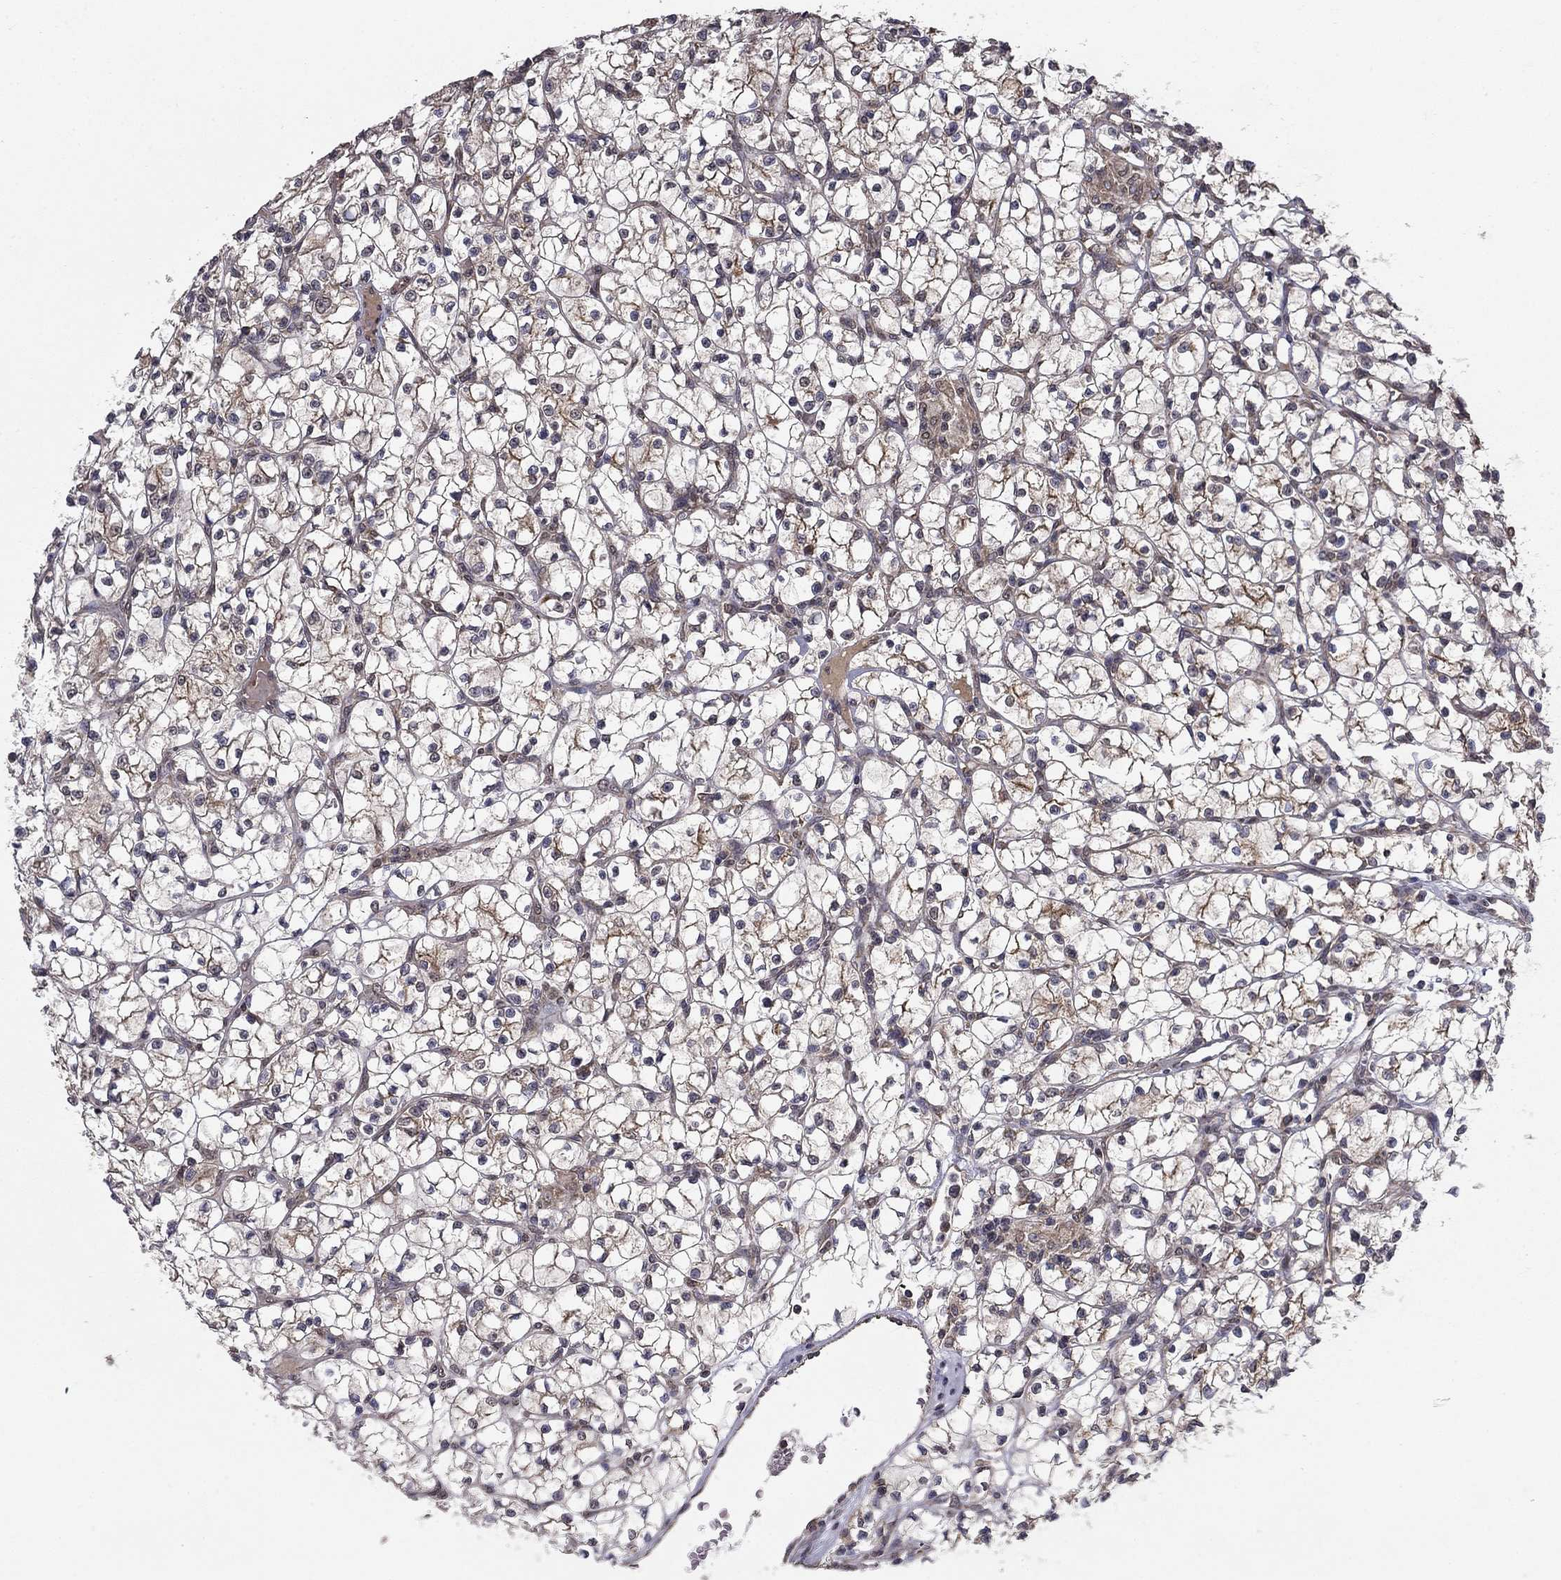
{"staining": {"intensity": "moderate", "quantity": "25%-75%", "location": "cytoplasmic/membranous"}, "tissue": "renal cancer", "cell_type": "Tumor cells", "image_type": "cancer", "snomed": [{"axis": "morphology", "description": "Adenocarcinoma, NOS"}, {"axis": "topography", "description": "Kidney"}], "caption": "Human adenocarcinoma (renal) stained for a protein (brown) shows moderate cytoplasmic/membranous positive expression in about 25%-75% of tumor cells.", "gene": "SLC2A13", "patient": {"sex": "female", "age": 64}}